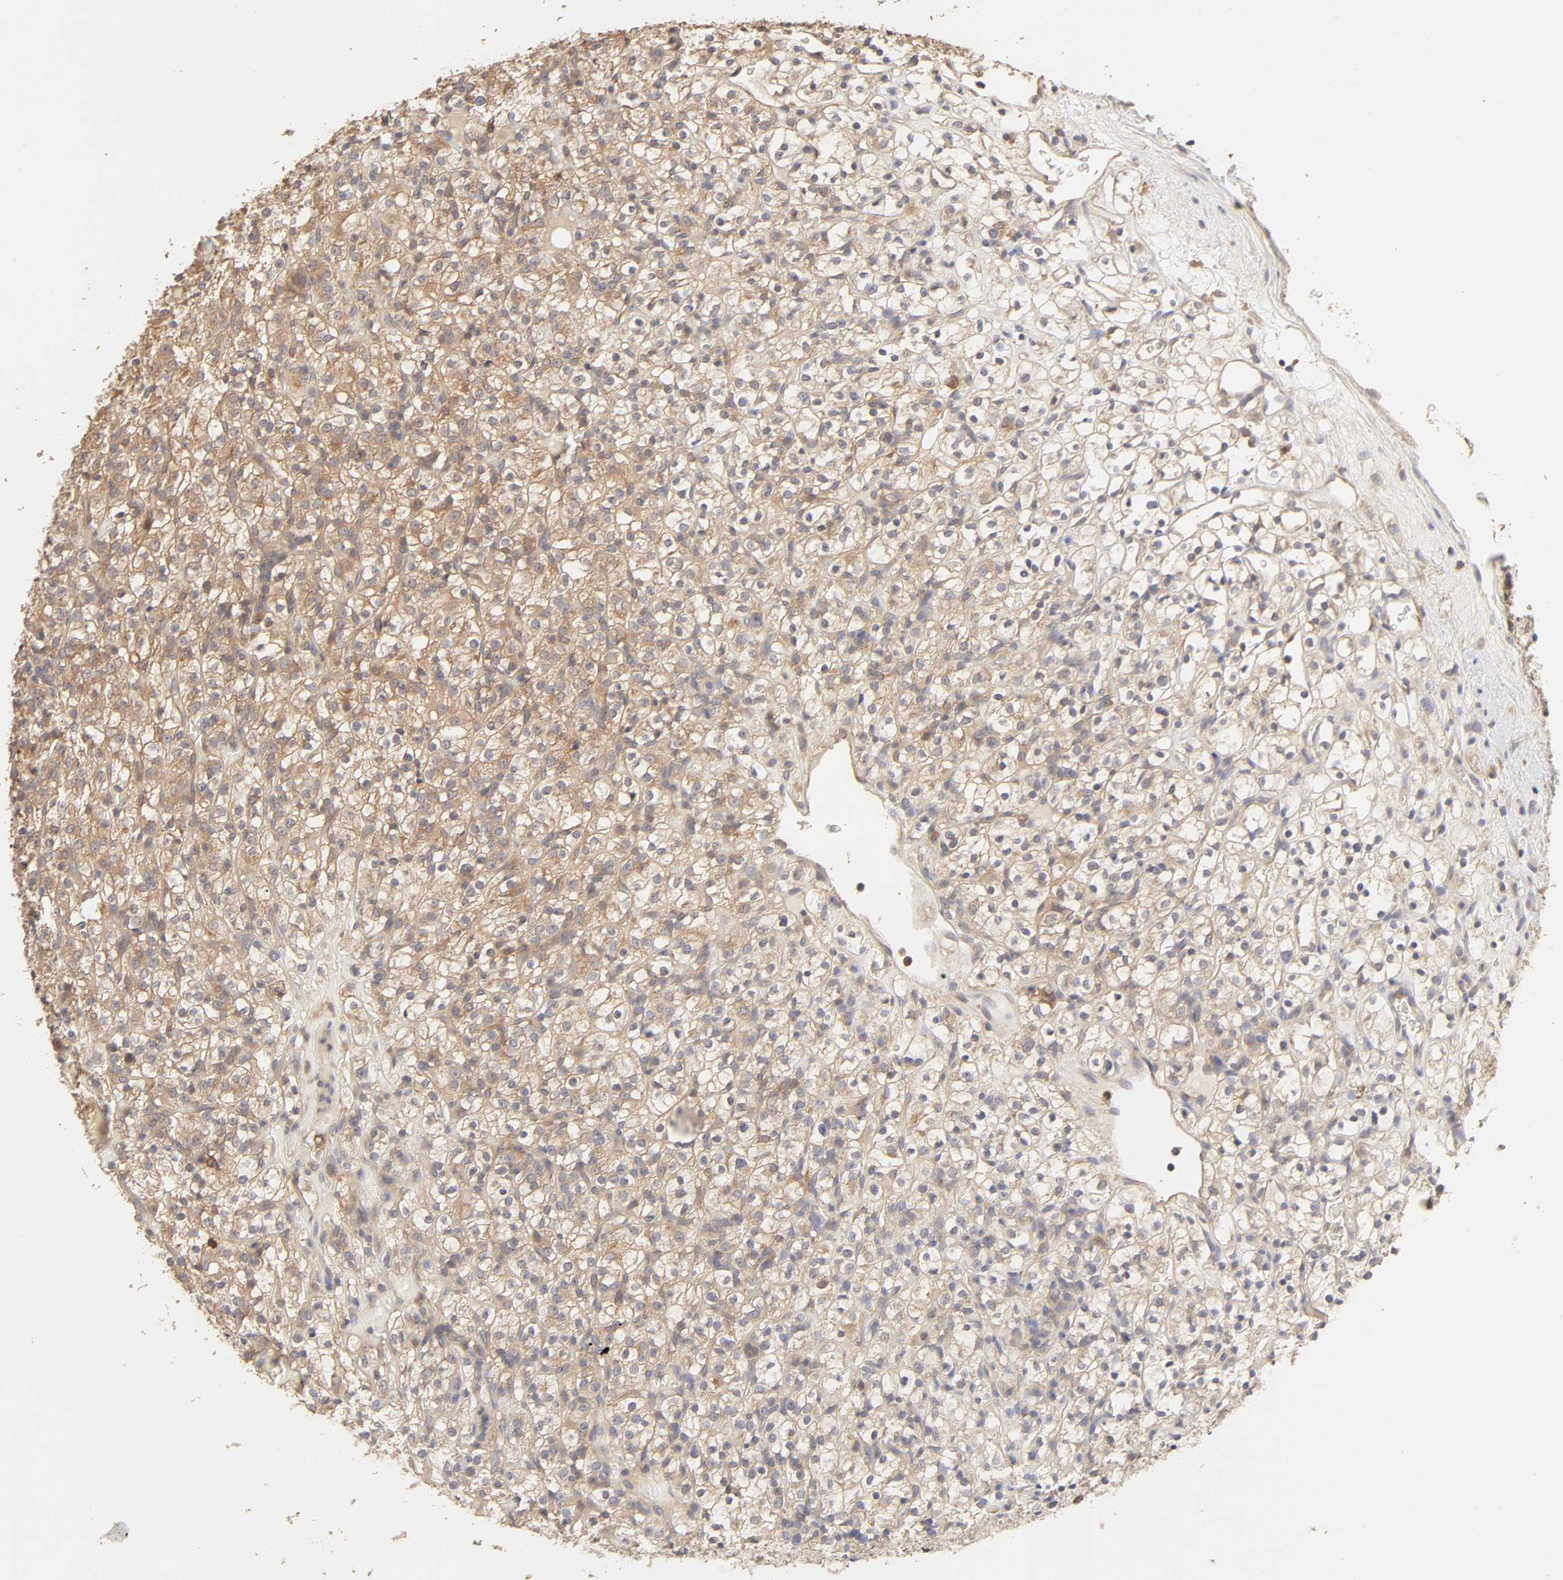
{"staining": {"intensity": "moderate", "quantity": "25%-75%", "location": "cytoplasmic/membranous"}, "tissue": "renal cancer", "cell_type": "Tumor cells", "image_type": "cancer", "snomed": [{"axis": "morphology", "description": "Normal tissue, NOS"}, {"axis": "morphology", "description": "Adenocarcinoma, NOS"}, {"axis": "topography", "description": "Kidney"}], "caption": "Immunohistochemical staining of human renal adenocarcinoma exhibits medium levels of moderate cytoplasmic/membranous protein positivity in approximately 25%-75% of tumor cells.", "gene": "AP1G2", "patient": {"sex": "female", "age": 72}}